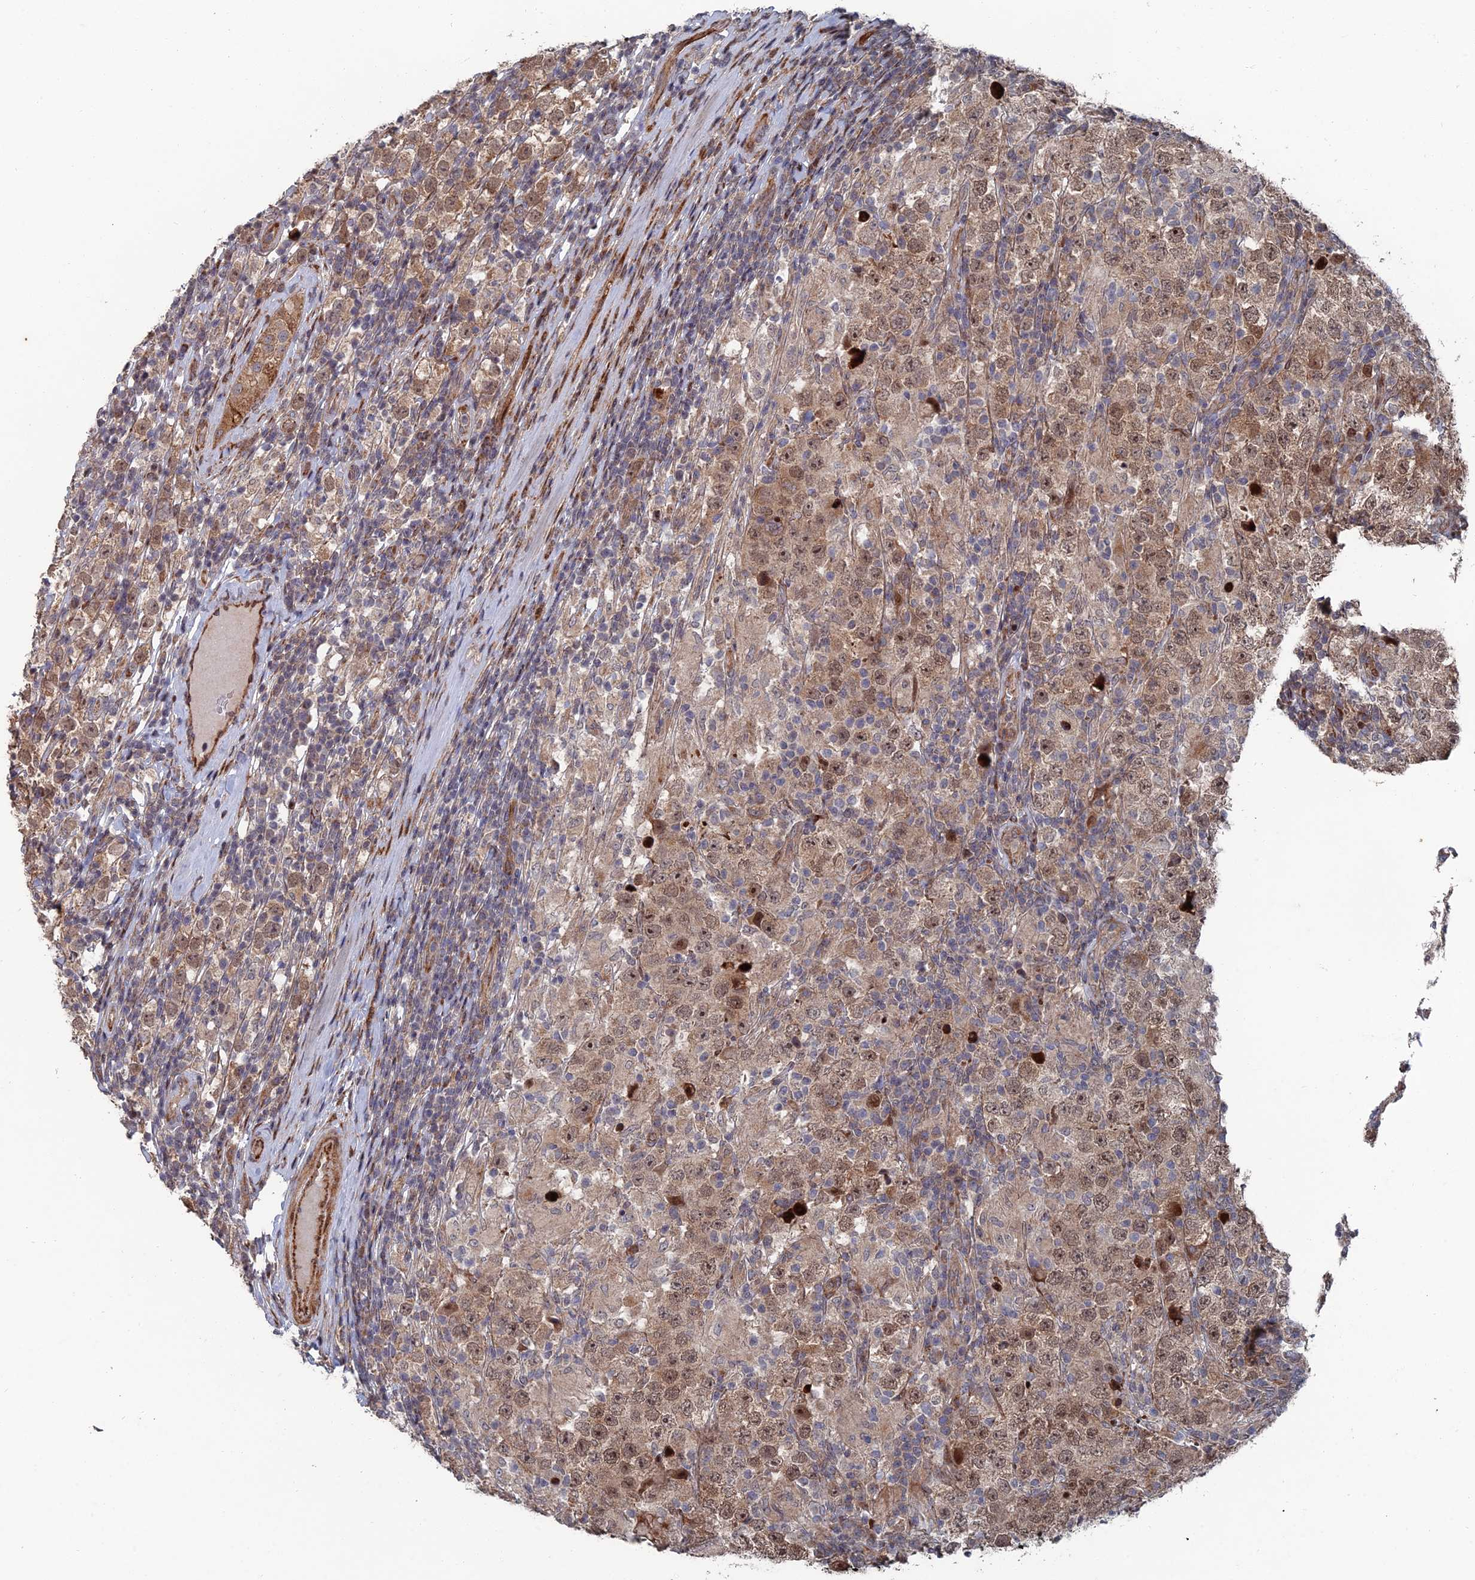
{"staining": {"intensity": "moderate", "quantity": ">75%", "location": "cytoplasmic/membranous,nuclear"}, "tissue": "testis cancer", "cell_type": "Tumor cells", "image_type": "cancer", "snomed": [{"axis": "morphology", "description": "Normal tissue, NOS"}, {"axis": "morphology", "description": "Urothelial carcinoma, High grade"}, {"axis": "morphology", "description": "Seminoma, NOS"}, {"axis": "morphology", "description": "Carcinoma, Embryonal, NOS"}, {"axis": "topography", "description": "Urinary bladder"}, {"axis": "topography", "description": "Testis"}], "caption": "A brown stain shows moderate cytoplasmic/membranous and nuclear positivity of a protein in human testis embryonal carcinoma tumor cells. The staining was performed using DAB (3,3'-diaminobenzidine), with brown indicating positive protein expression. Nuclei are stained blue with hematoxylin.", "gene": "GTF2IRD1", "patient": {"sex": "male", "age": 41}}